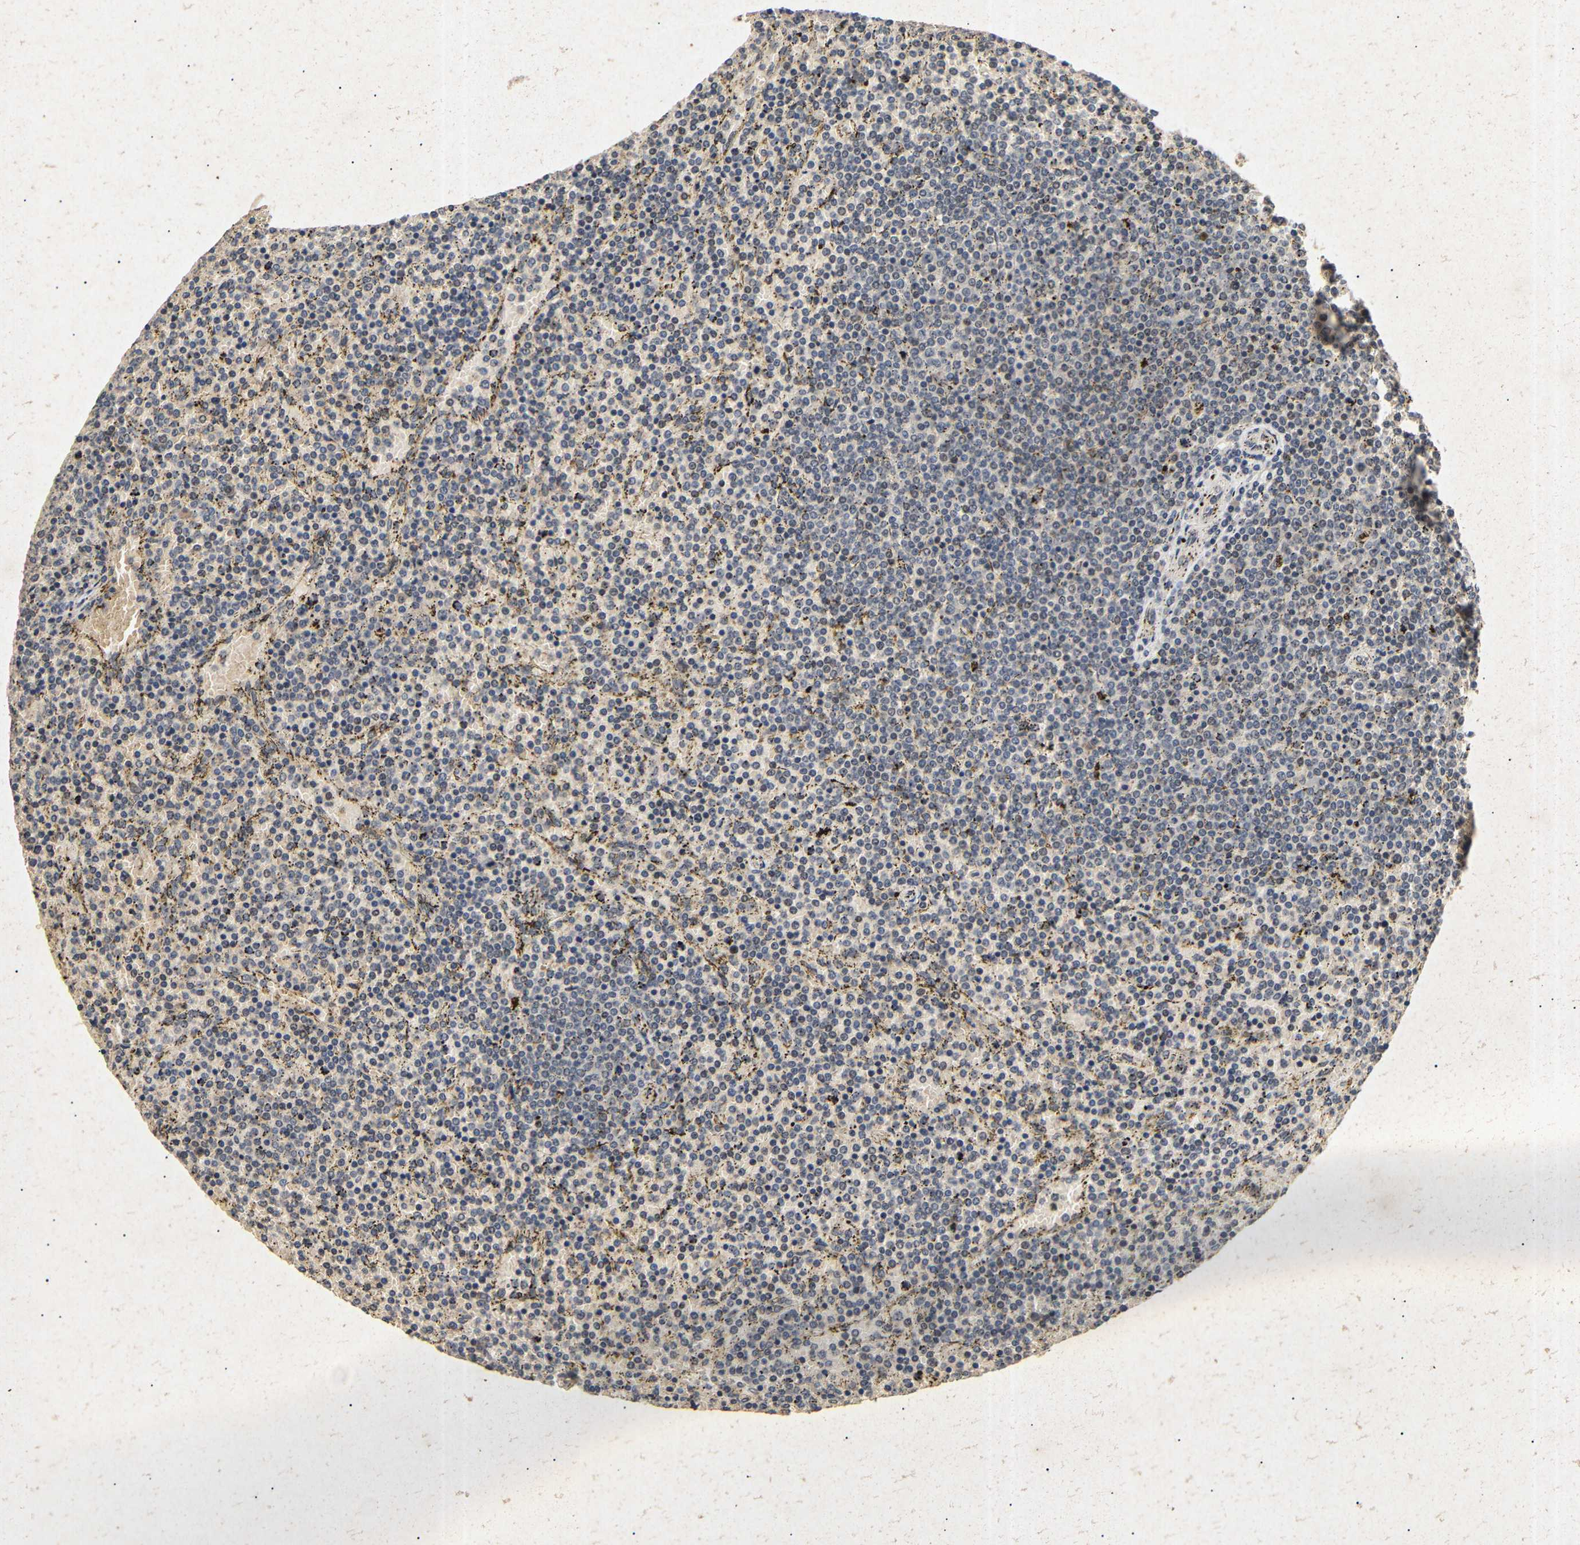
{"staining": {"intensity": "negative", "quantity": "none", "location": "none"}, "tissue": "lymphoma", "cell_type": "Tumor cells", "image_type": "cancer", "snomed": [{"axis": "morphology", "description": "Malignant lymphoma, non-Hodgkin's type, Low grade"}, {"axis": "topography", "description": "Spleen"}], "caption": "Tumor cells show no significant staining in malignant lymphoma, non-Hodgkin's type (low-grade).", "gene": "PARN", "patient": {"sex": "female", "age": 77}}